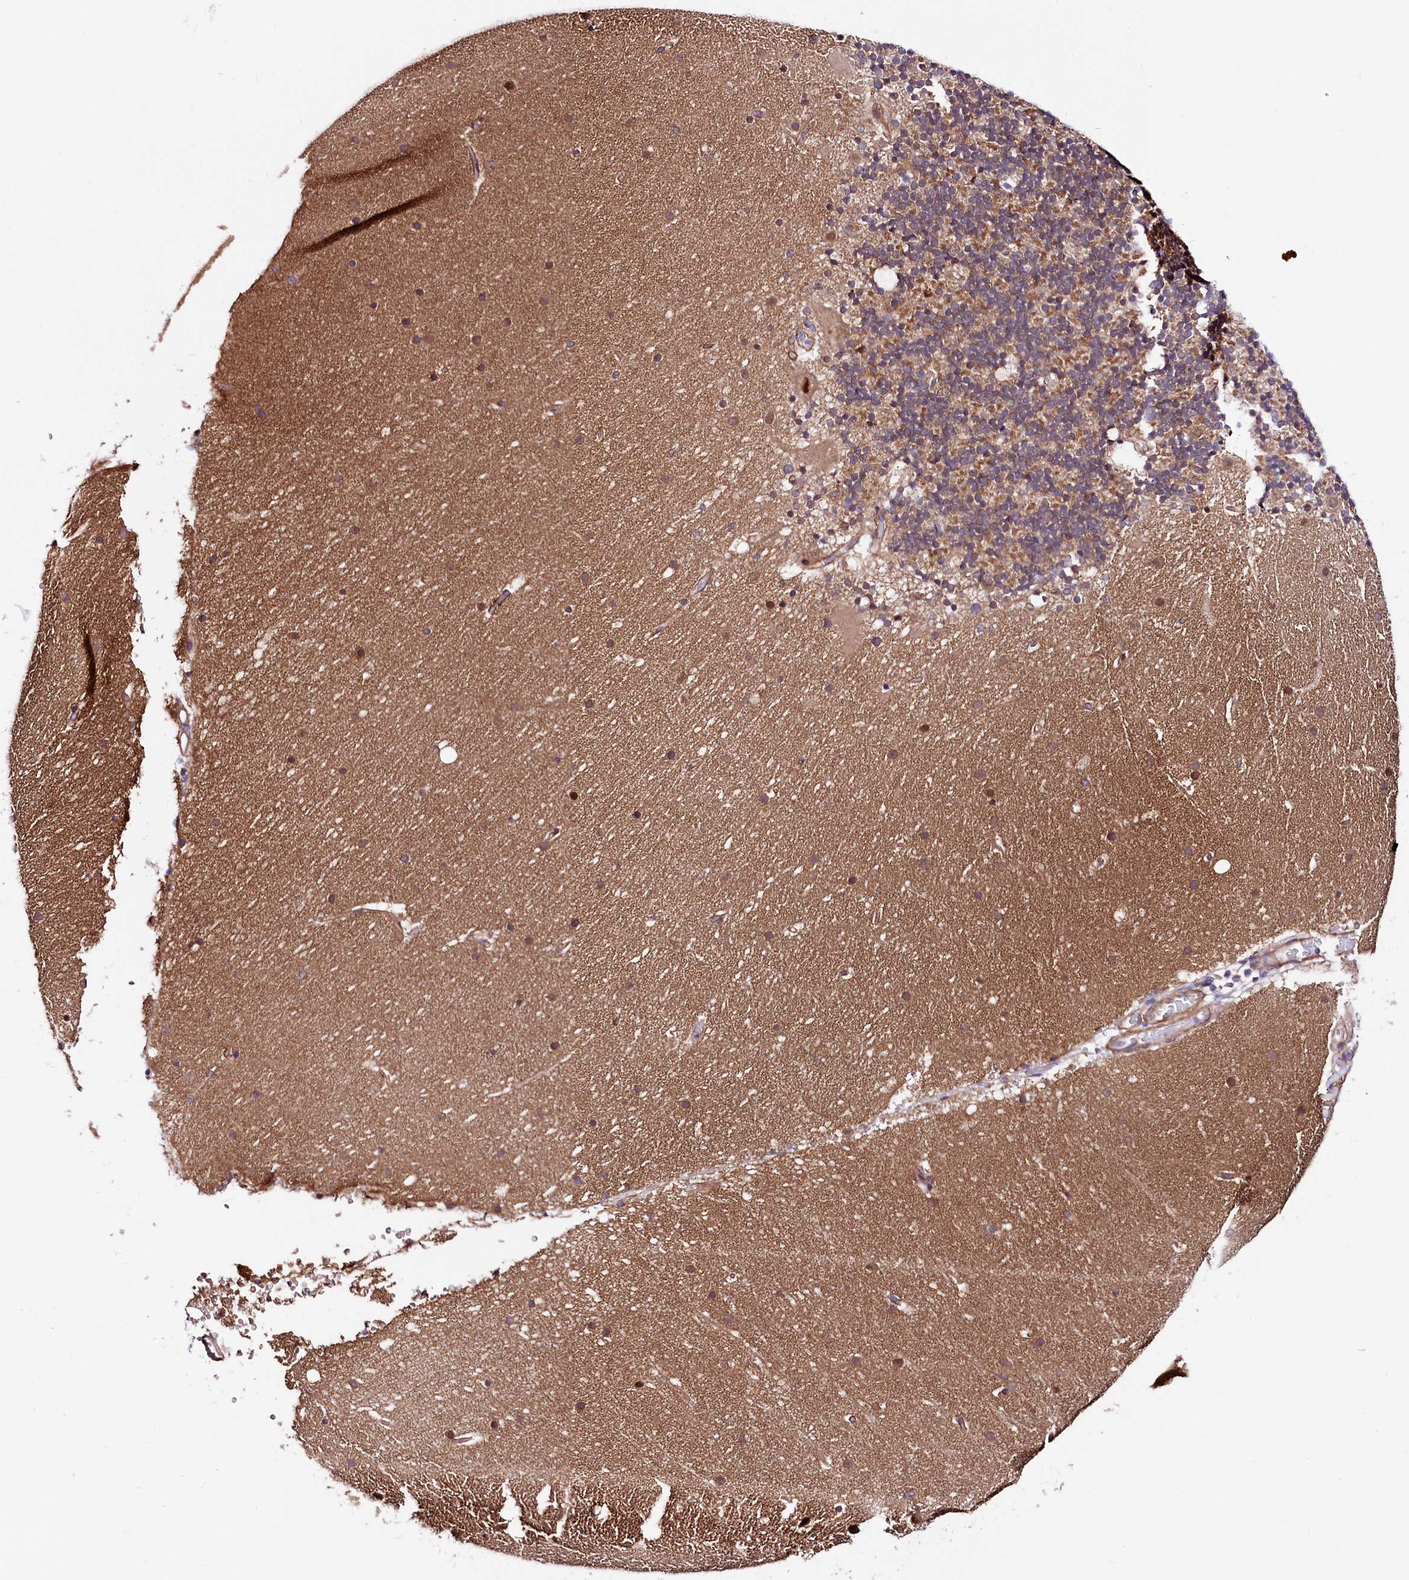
{"staining": {"intensity": "moderate", "quantity": "<25%", "location": "cytoplasmic/membranous"}, "tissue": "cerebellum", "cell_type": "Cells in granular layer", "image_type": "normal", "snomed": [{"axis": "morphology", "description": "Normal tissue, NOS"}, {"axis": "topography", "description": "Cerebellum"}], "caption": "A histopathology image showing moderate cytoplasmic/membranous positivity in about <25% of cells in granular layer in normal cerebellum, as visualized by brown immunohistochemical staining.", "gene": "PPP2R5B", "patient": {"sex": "male", "age": 57}}